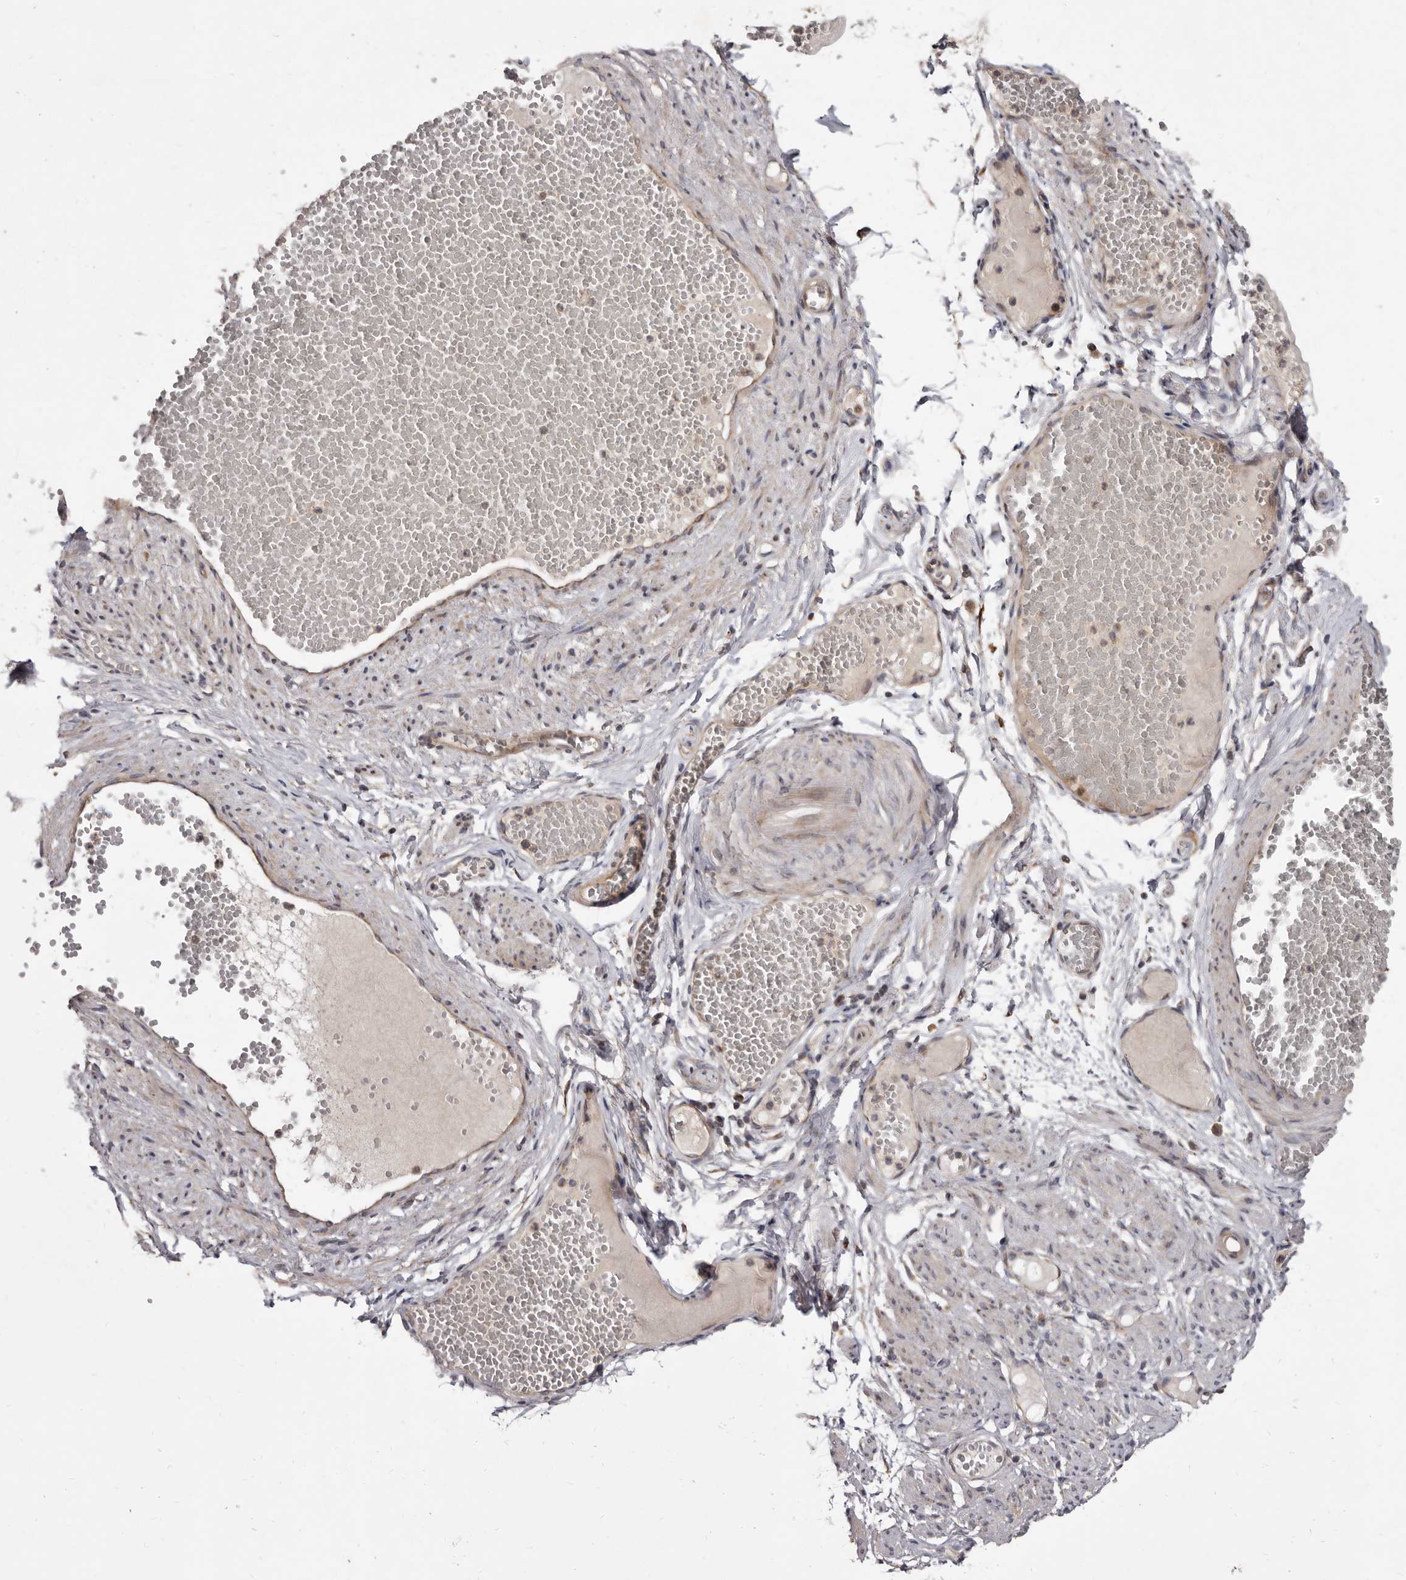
{"staining": {"intensity": "moderate", "quantity": ">75%", "location": "cytoplasmic/membranous"}, "tissue": "soft tissue", "cell_type": "Chondrocytes", "image_type": "normal", "snomed": [{"axis": "morphology", "description": "Normal tissue, NOS"}, {"axis": "topography", "description": "Smooth muscle"}, {"axis": "topography", "description": "Peripheral nerve tissue"}], "caption": "Protein analysis of benign soft tissue demonstrates moderate cytoplasmic/membranous staining in approximately >75% of chondrocytes. (brown staining indicates protein expression, while blue staining denotes nuclei).", "gene": "FLAD1", "patient": {"sex": "female", "age": 39}}